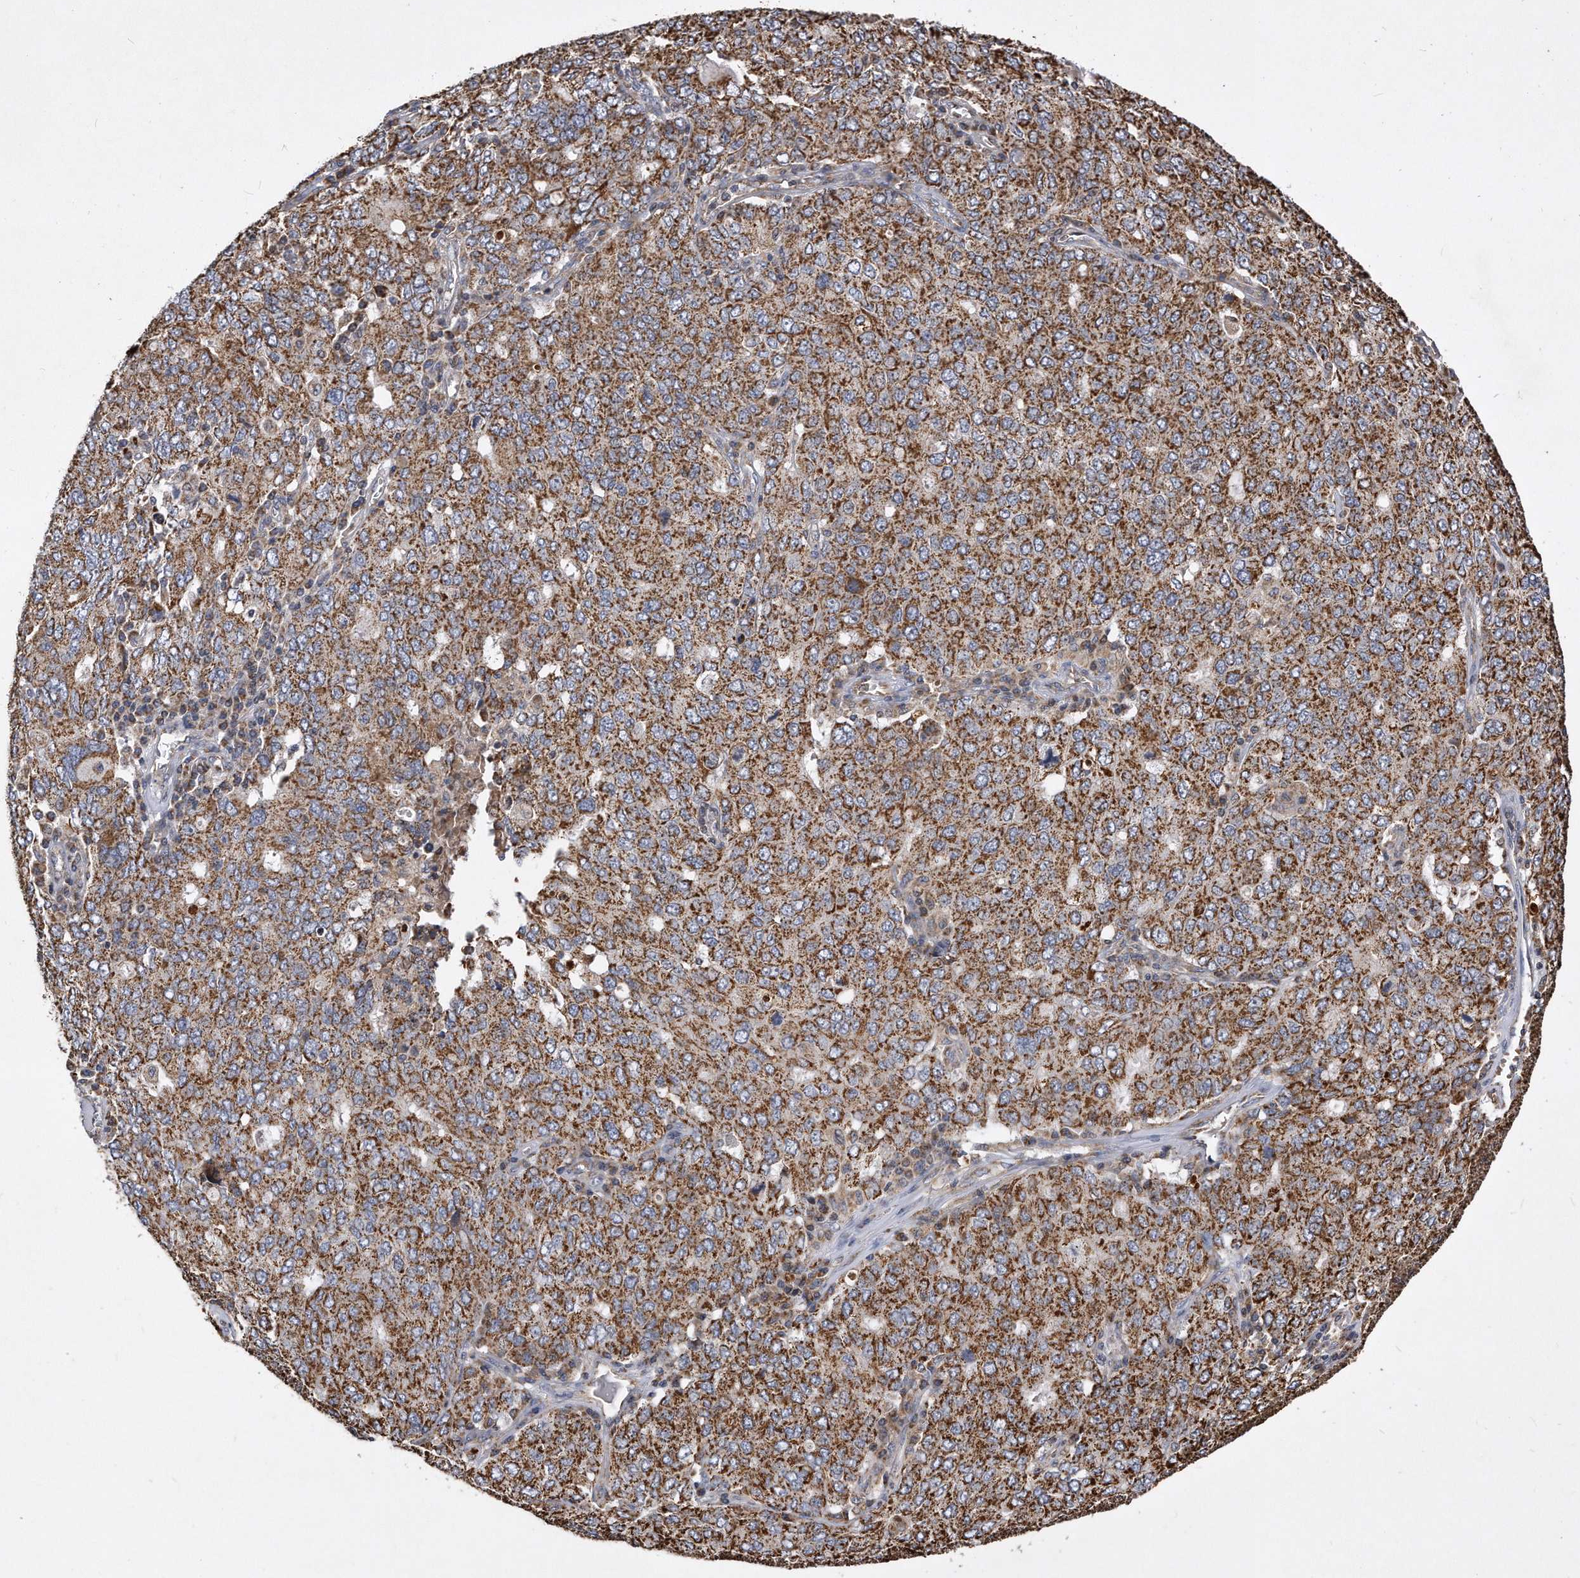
{"staining": {"intensity": "strong", "quantity": ">75%", "location": "cytoplasmic/membranous"}, "tissue": "ovarian cancer", "cell_type": "Tumor cells", "image_type": "cancer", "snomed": [{"axis": "morphology", "description": "Carcinoma, endometroid"}, {"axis": "topography", "description": "Ovary"}], "caption": "Immunohistochemical staining of ovarian cancer (endometroid carcinoma) demonstrates high levels of strong cytoplasmic/membranous positivity in approximately >75% of tumor cells.", "gene": "PPP5C", "patient": {"sex": "female", "age": 62}}